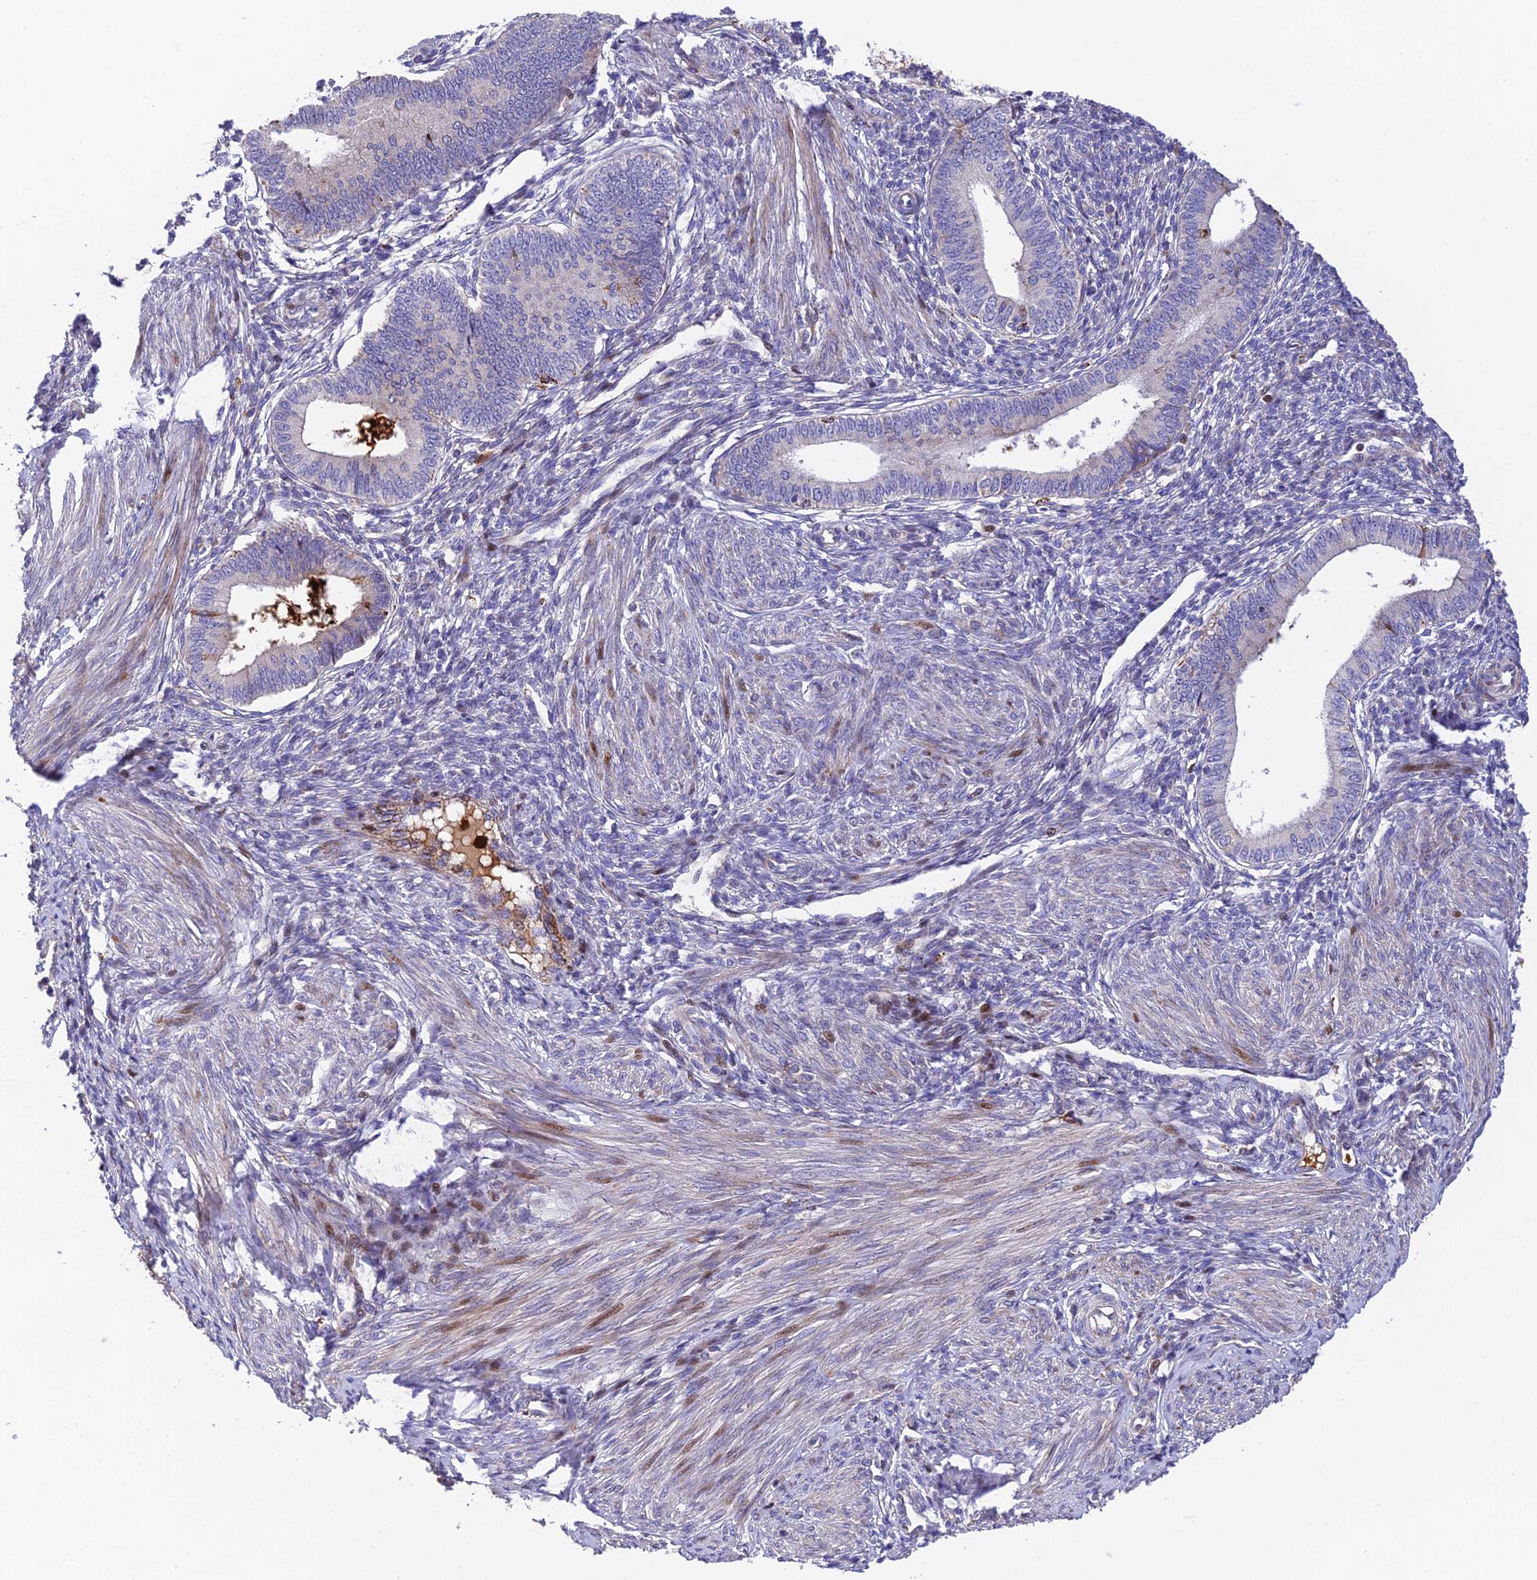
{"staining": {"intensity": "negative", "quantity": "none", "location": "none"}, "tissue": "endometrium", "cell_type": "Cells in endometrial stroma", "image_type": "normal", "snomed": [{"axis": "morphology", "description": "Normal tissue, NOS"}, {"axis": "topography", "description": "Endometrium"}], "caption": "Immunohistochemical staining of normal endometrium shows no significant expression in cells in endometrial stroma. The staining is performed using DAB brown chromogen with nuclei counter-stained in using hematoxylin.", "gene": "CPSF4L", "patient": {"sex": "female", "age": 46}}